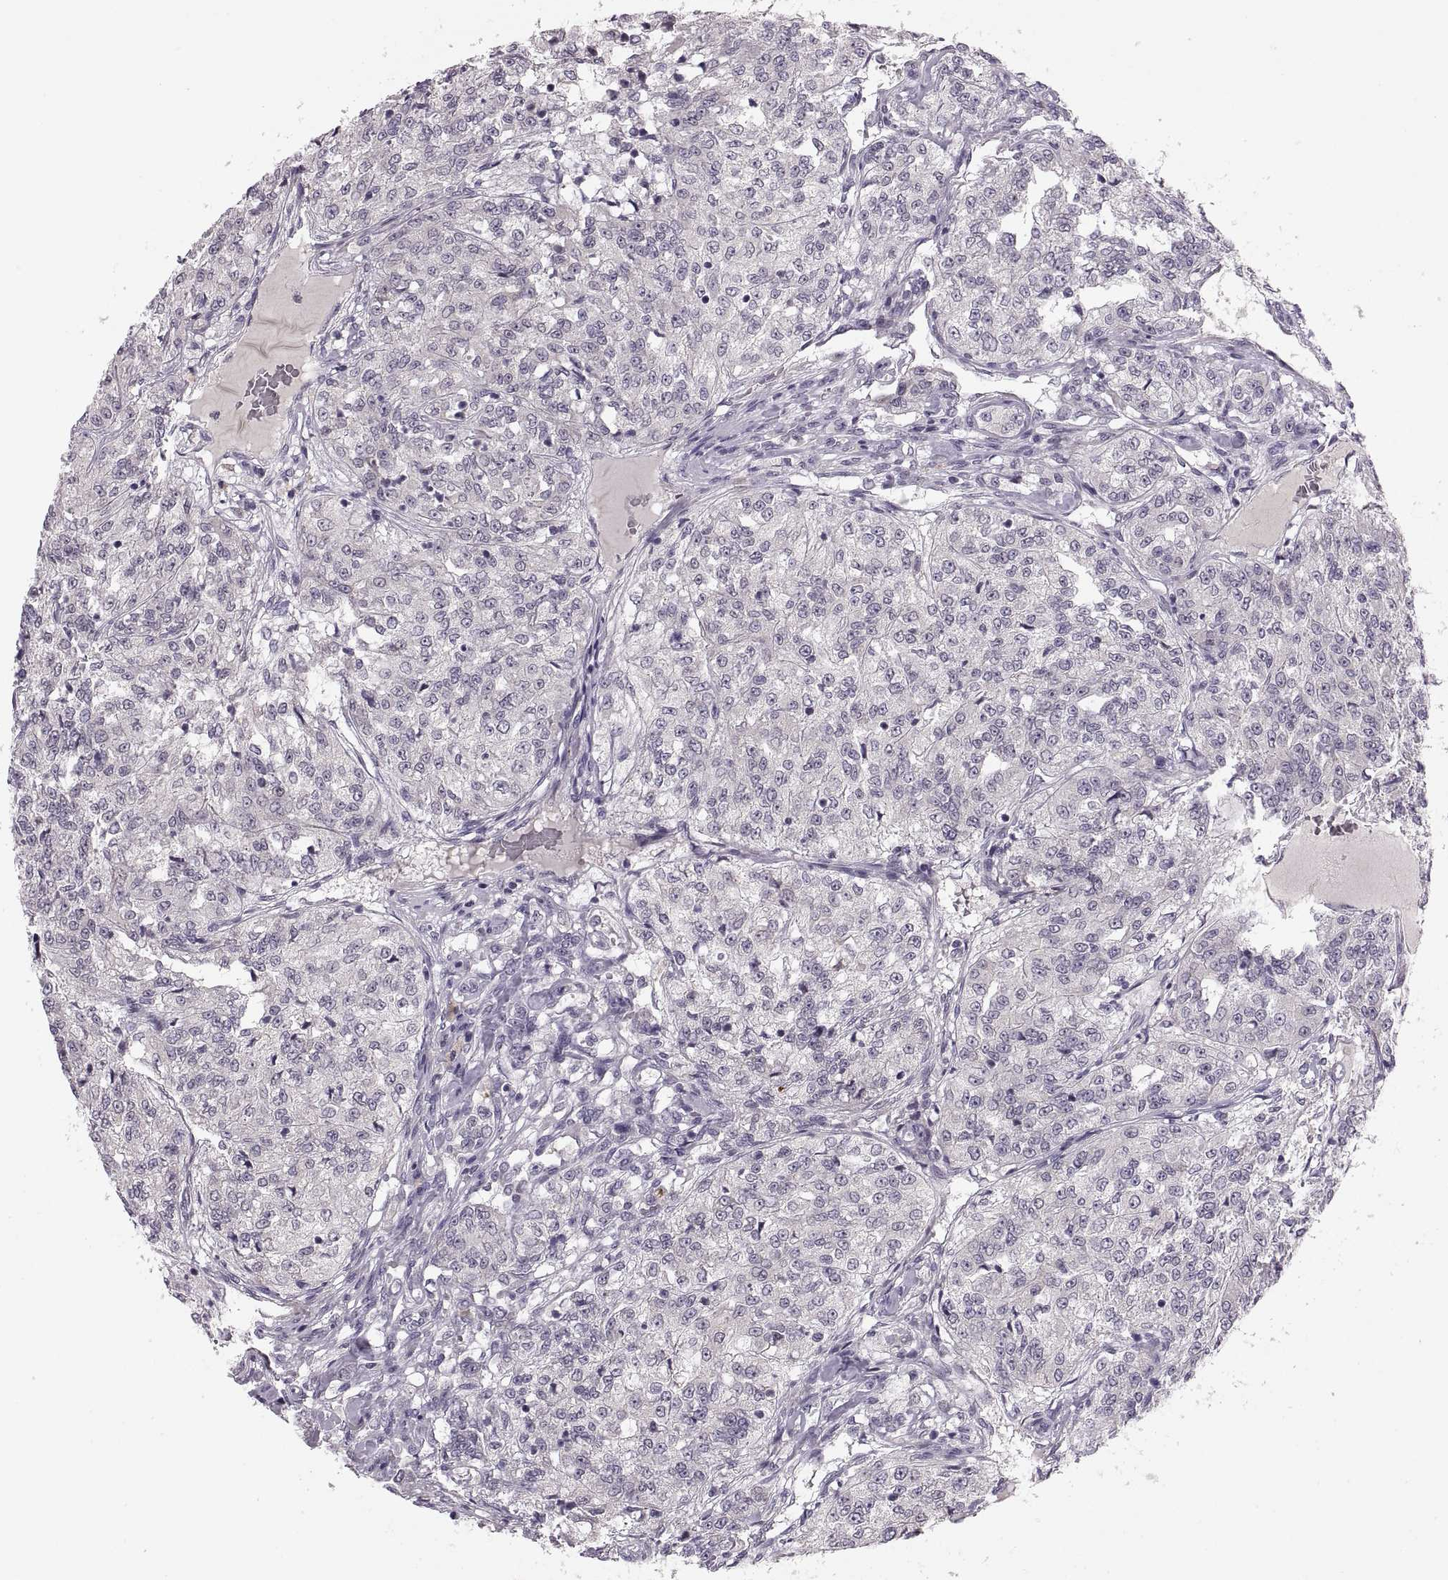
{"staining": {"intensity": "negative", "quantity": "none", "location": "none"}, "tissue": "renal cancer", "cell_type": "Tumor cells", "image_type": "cancer", "snomed": [{"axis": "morphology", "description": "Adenocarcinoma, NOS"}, {"axis": "topography", "description": "Kidney"}], "caption": "Tumor cells are negative for protein expression in human renal adenocarcinoma. (Brightfield microscopy of DAB IHC at high magnification).", "gene": "ADH6", "patient": {"sex": "female", "age": 63}}